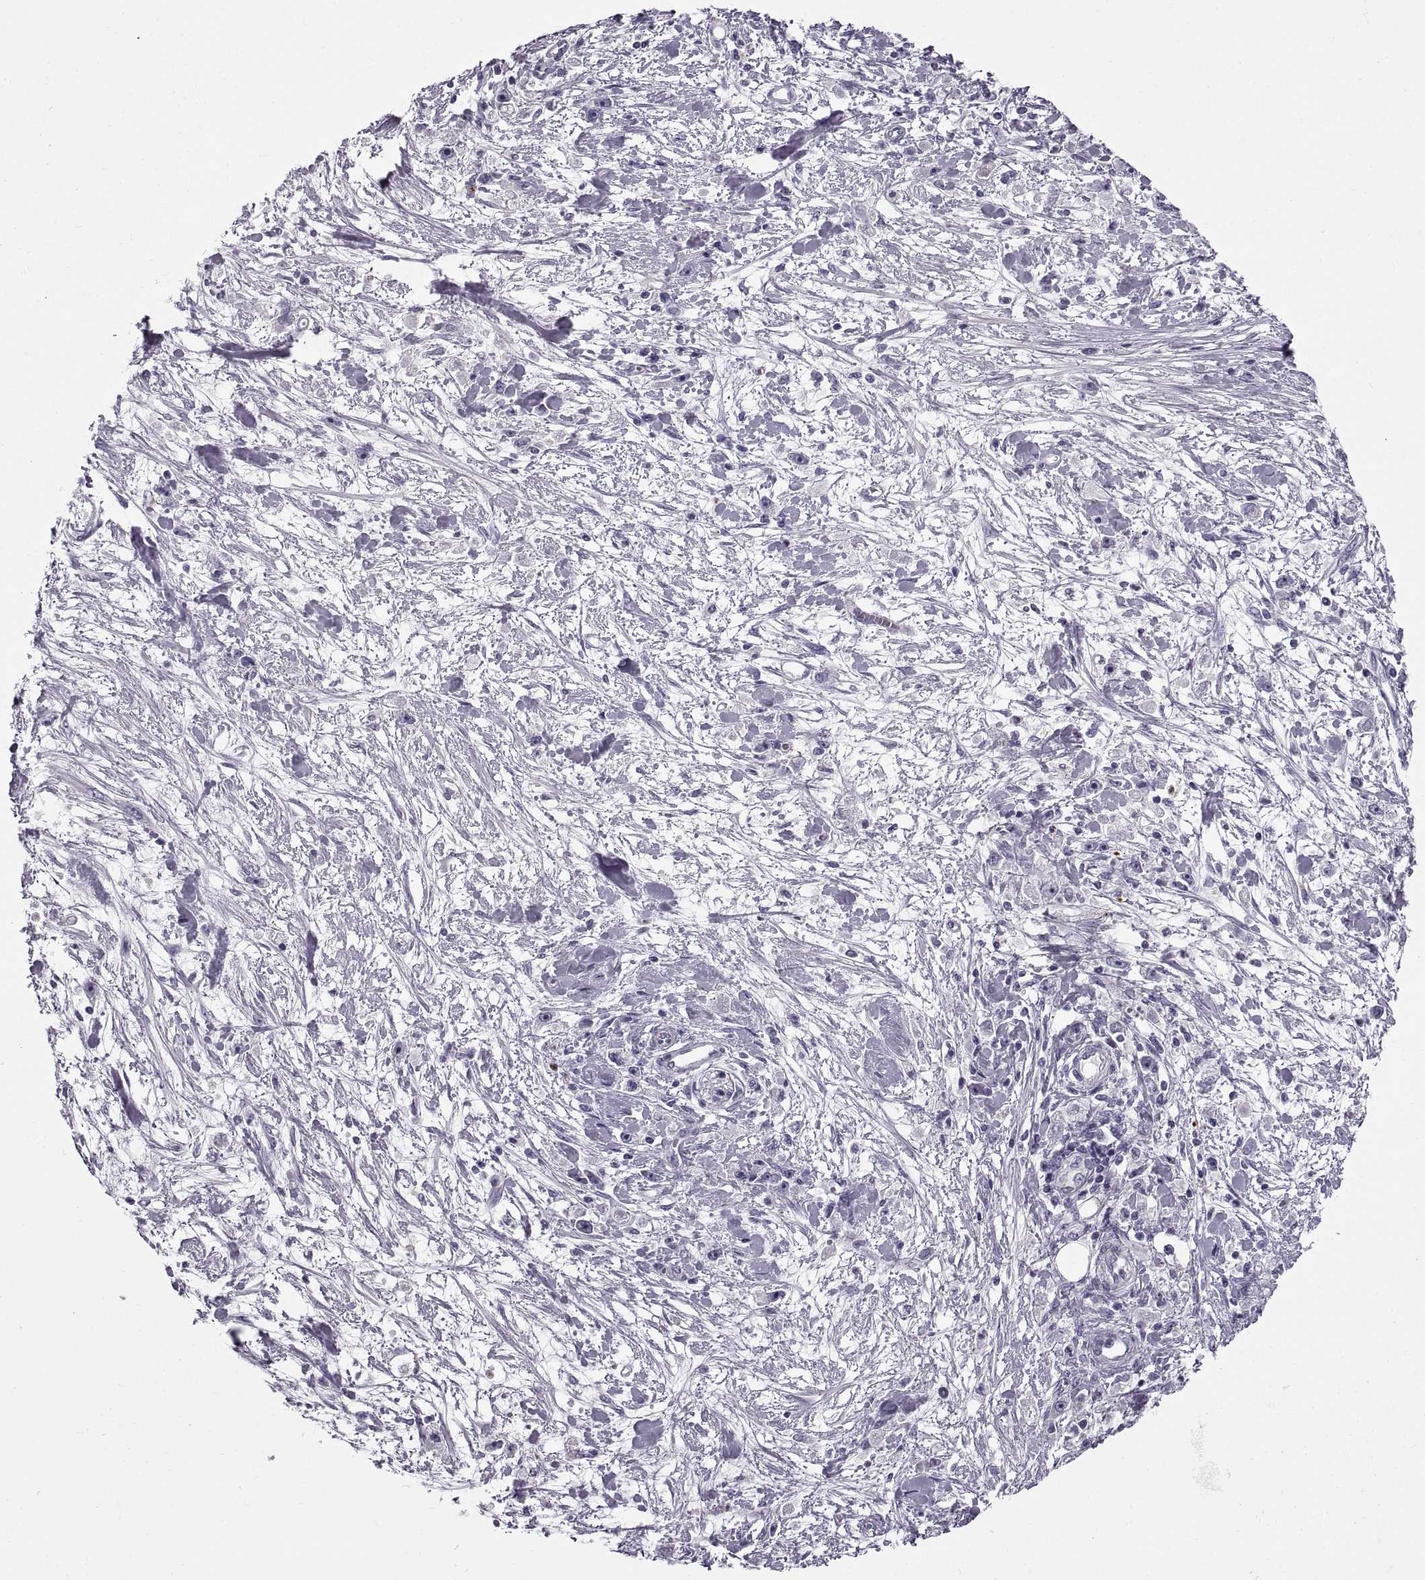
{"staining": {"intensity": "negative", "quantity": "none", "location": "none"}, "tissue": "stomach cancer", "cell_type": "Tumor cells", "image_type": "cancer", "snomed": [{"axis": "morphology", "description": "Adenocarcinoma, NOS"}, {"axis": "topography", "description": "Stomach"}], "caption": "Immunohistochemical staining of human adenocarcinoma (stomach) demonstrates no significant positivity in tumor cells. Nuclei are stained in blue.", "gene": "CALCR", "patient": {"sex": "female", "age": 59}}